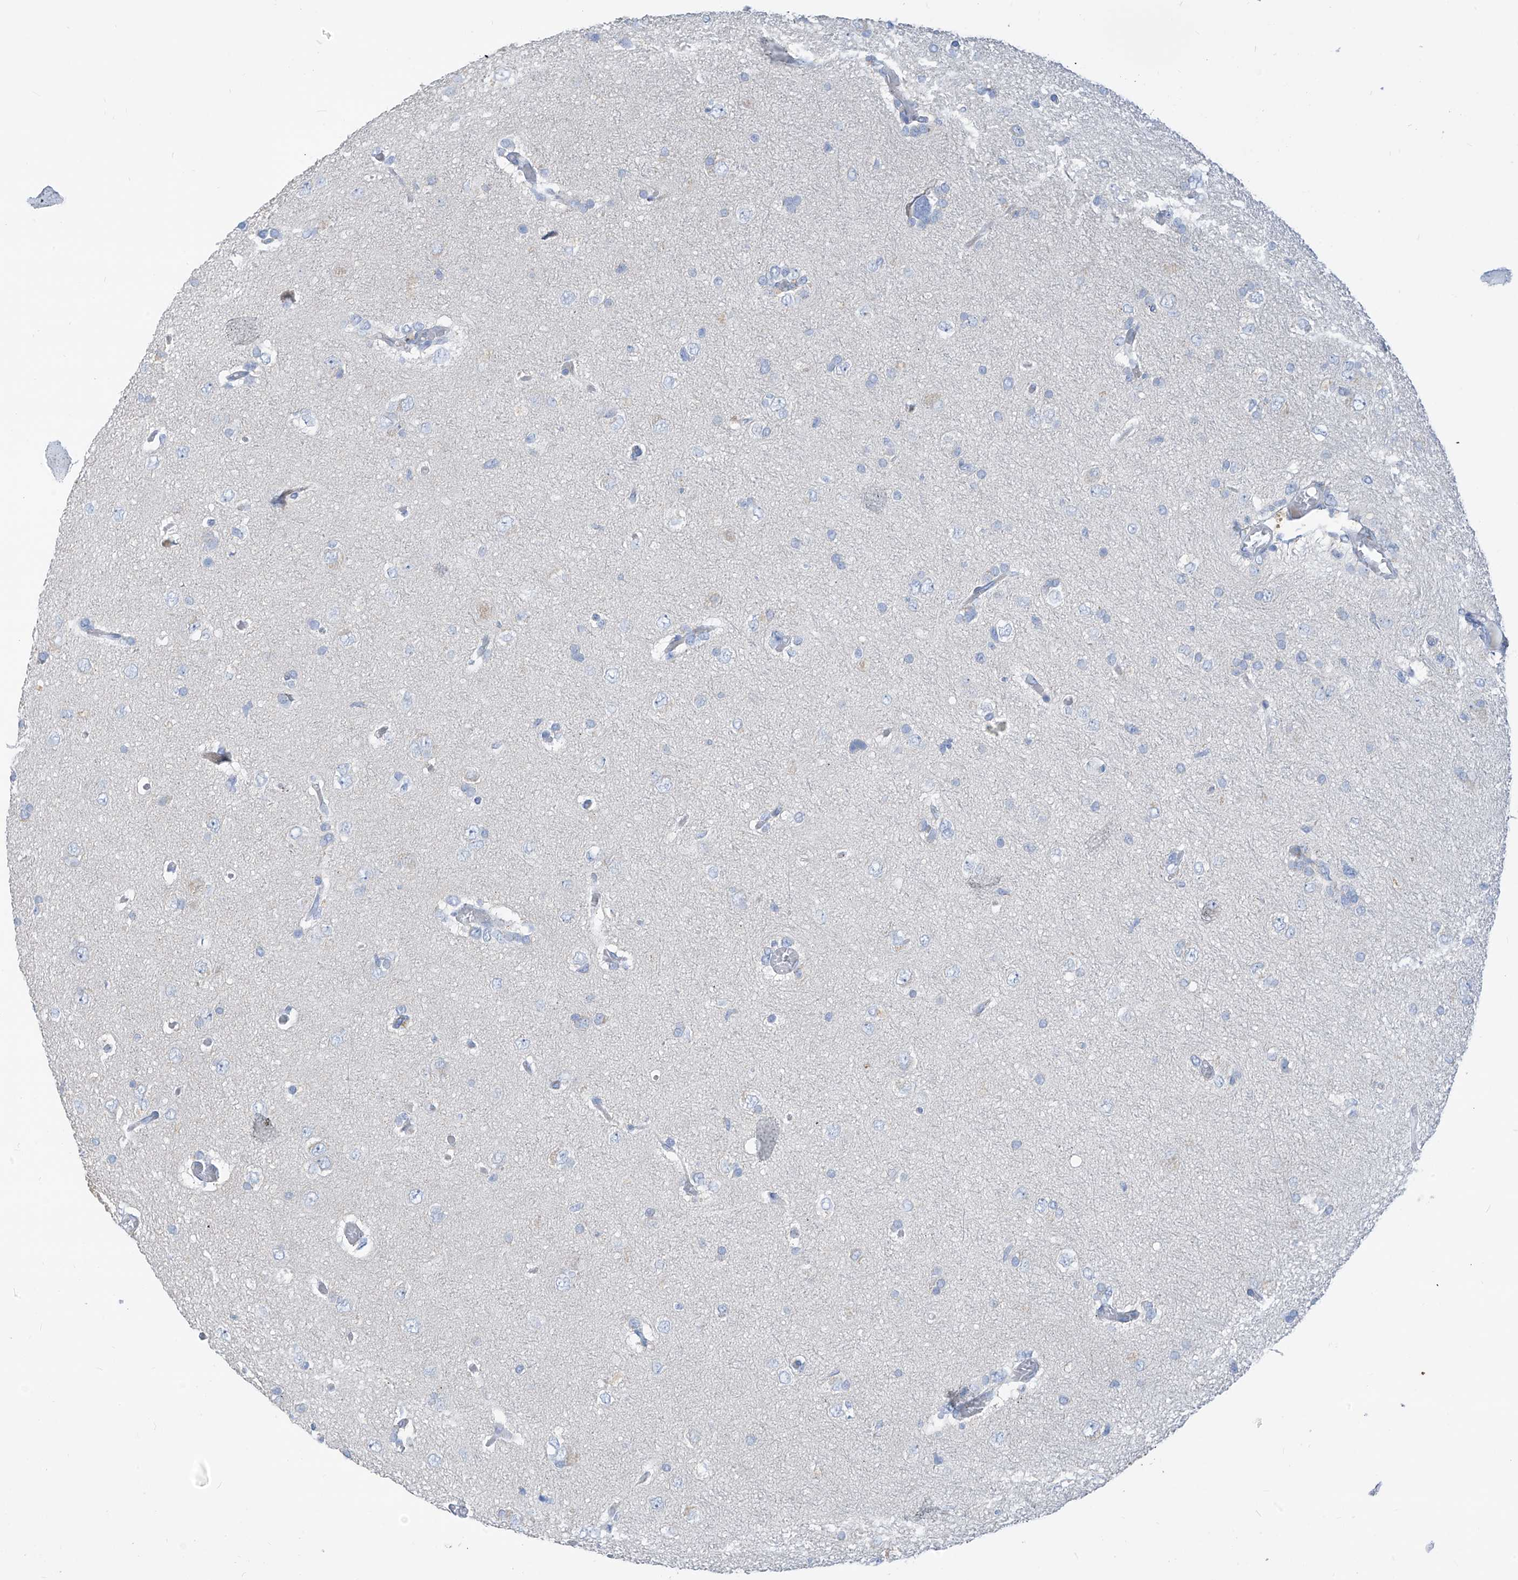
{"staining": {"intensity": "negative", "quantity": "none", "location": "none"}, "tissue": "glioma", "cell_type": "Tumor cells", "image_type": "cancer", "snomed": [{"axis": "morphology", "description": "Glioma, malignant, High grade"}, {"axis": "topography", "description": "Brain"}], "caption": "Human glioma stained for a protein using IHC exhibits no staining in tumor cells.", "gene": "ZNF404", "patient": {"sex": "female", "age": 59}}